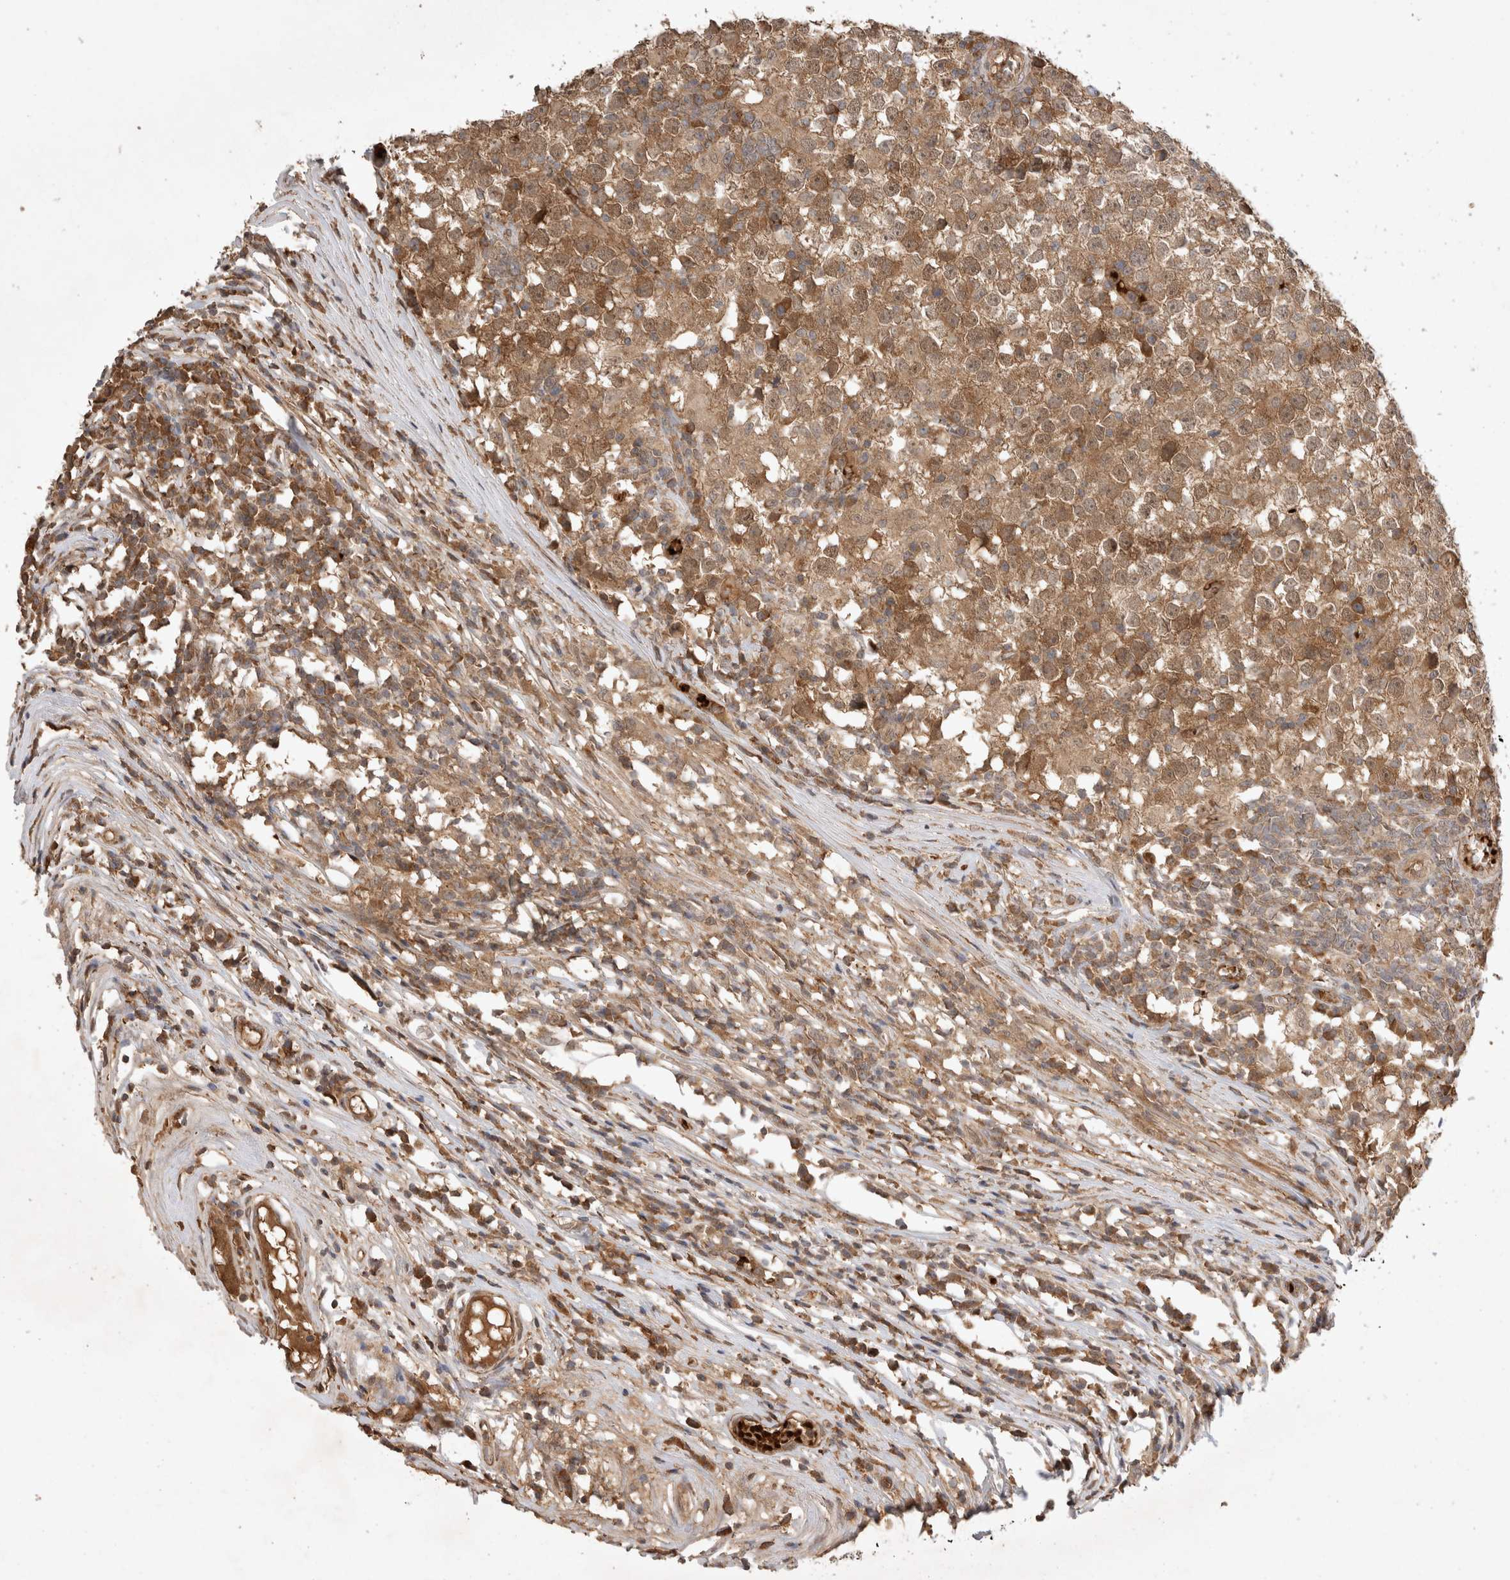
{"staining": {"intensity": "moderate", "quantity": ">75%", "location": "cytoplasmic/membranous,nuclear"}, "tissue": "testis cancer", "cell_type": "Tumor cells", "image_type": "cancer", "snomed": [{"axis": "morphology", "description": "Seminoma, NOS"}, {"axis": "topography", "description": "Testis"}], "caption": "This is an image of IHC staining of seminoma (testis), which shows moderate staining in the cytoplasmic/membranous and nuclear of tumor cells.", "gene": "FAM221A", "patient": {"sex": "male", "age": 65}}